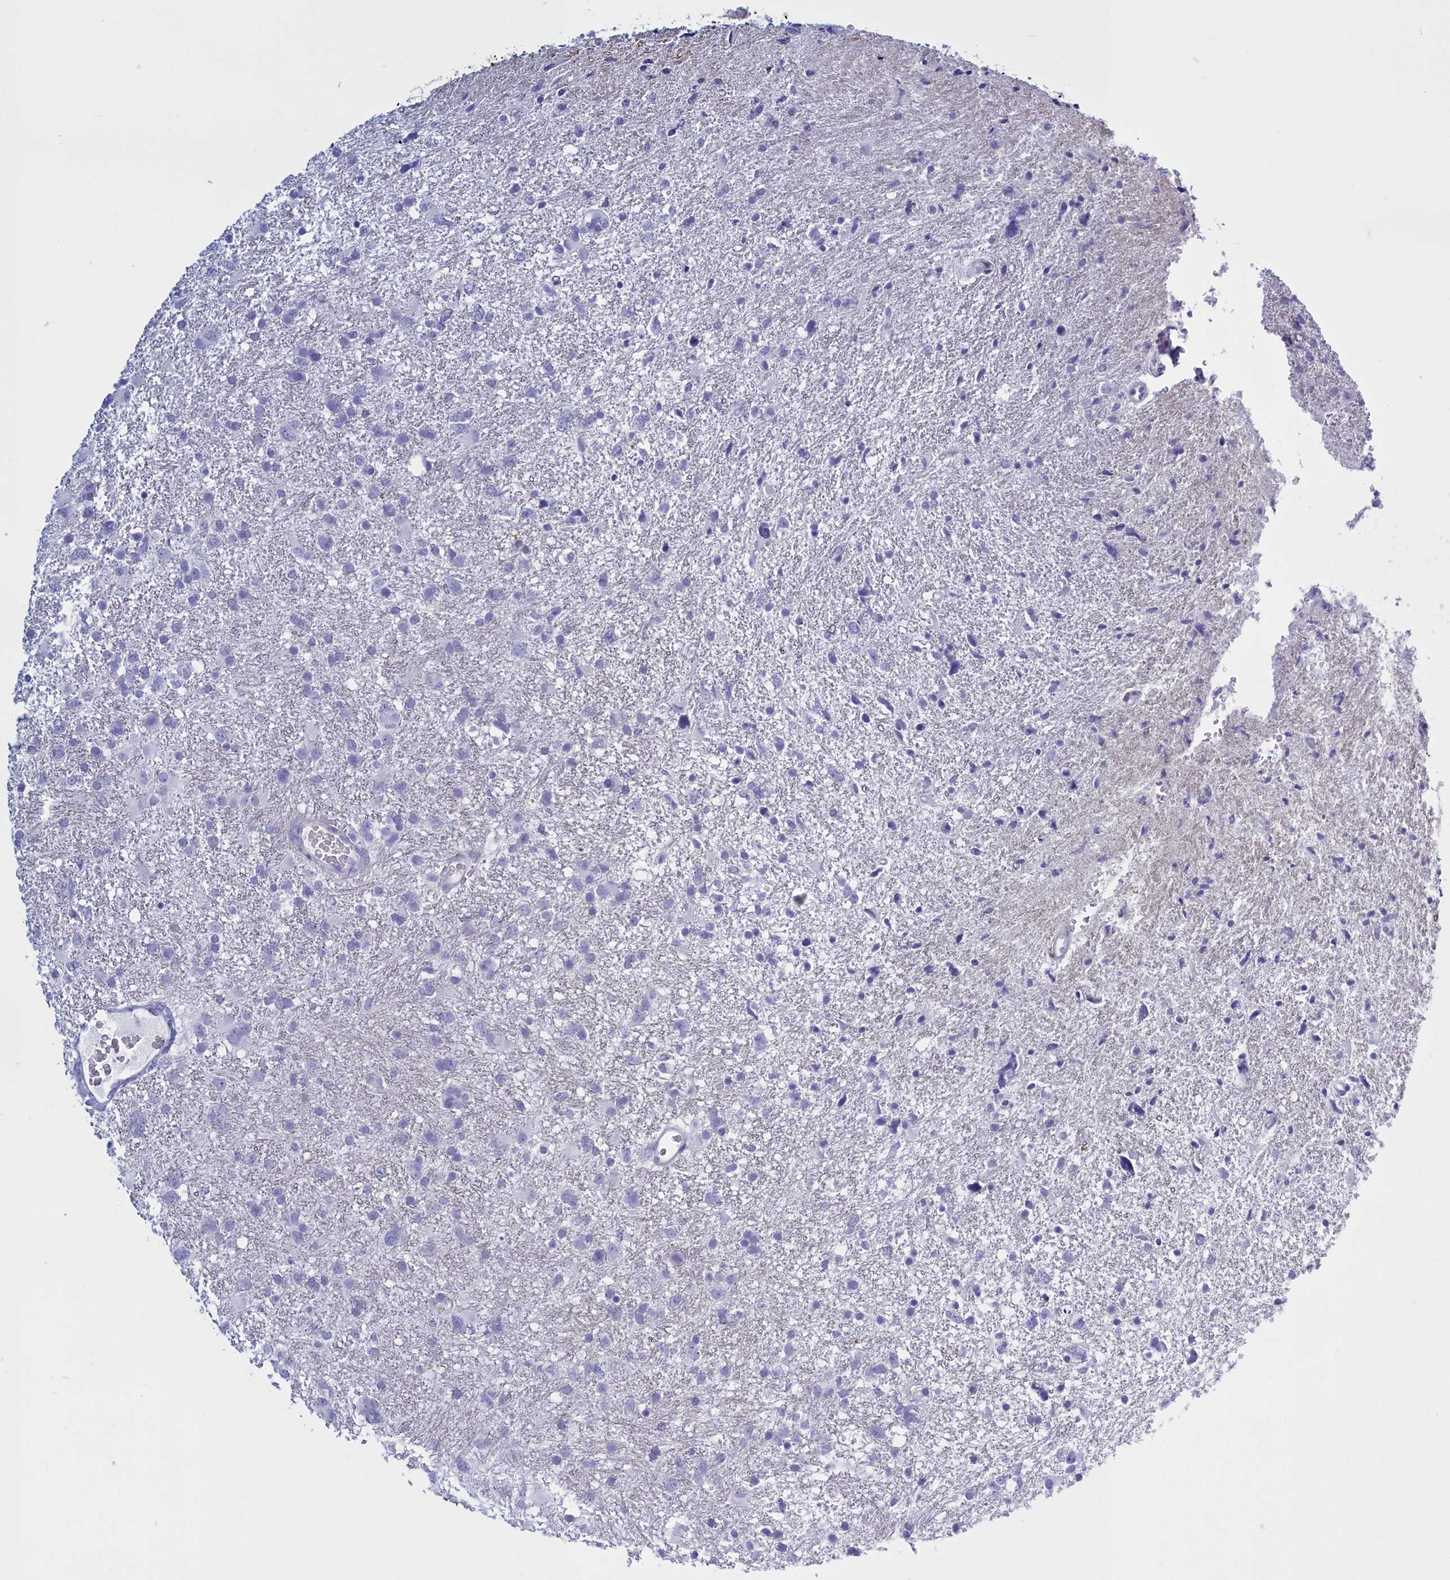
{"staining": {"intensity": "negative", "quantity": "none", "location": "none"}, "tissue": "glioma", "cell_type": "Tumor cells", "image_type": "cancer", "snomed": [{"axis": "morphology", "description": "Glioma, malignant, High grade"}, {"axis": "topography", "description": "Brain"}], "caption": "IHC micrograph of human high-grade glioma (malignant) stained for a protein (brown), which displays no expression in tumor cells. (DAB immunohistochemistry with hematoxylin counter stain).", "gene": "TMEM97", "patient": {"sex": "male", "age": 61}}